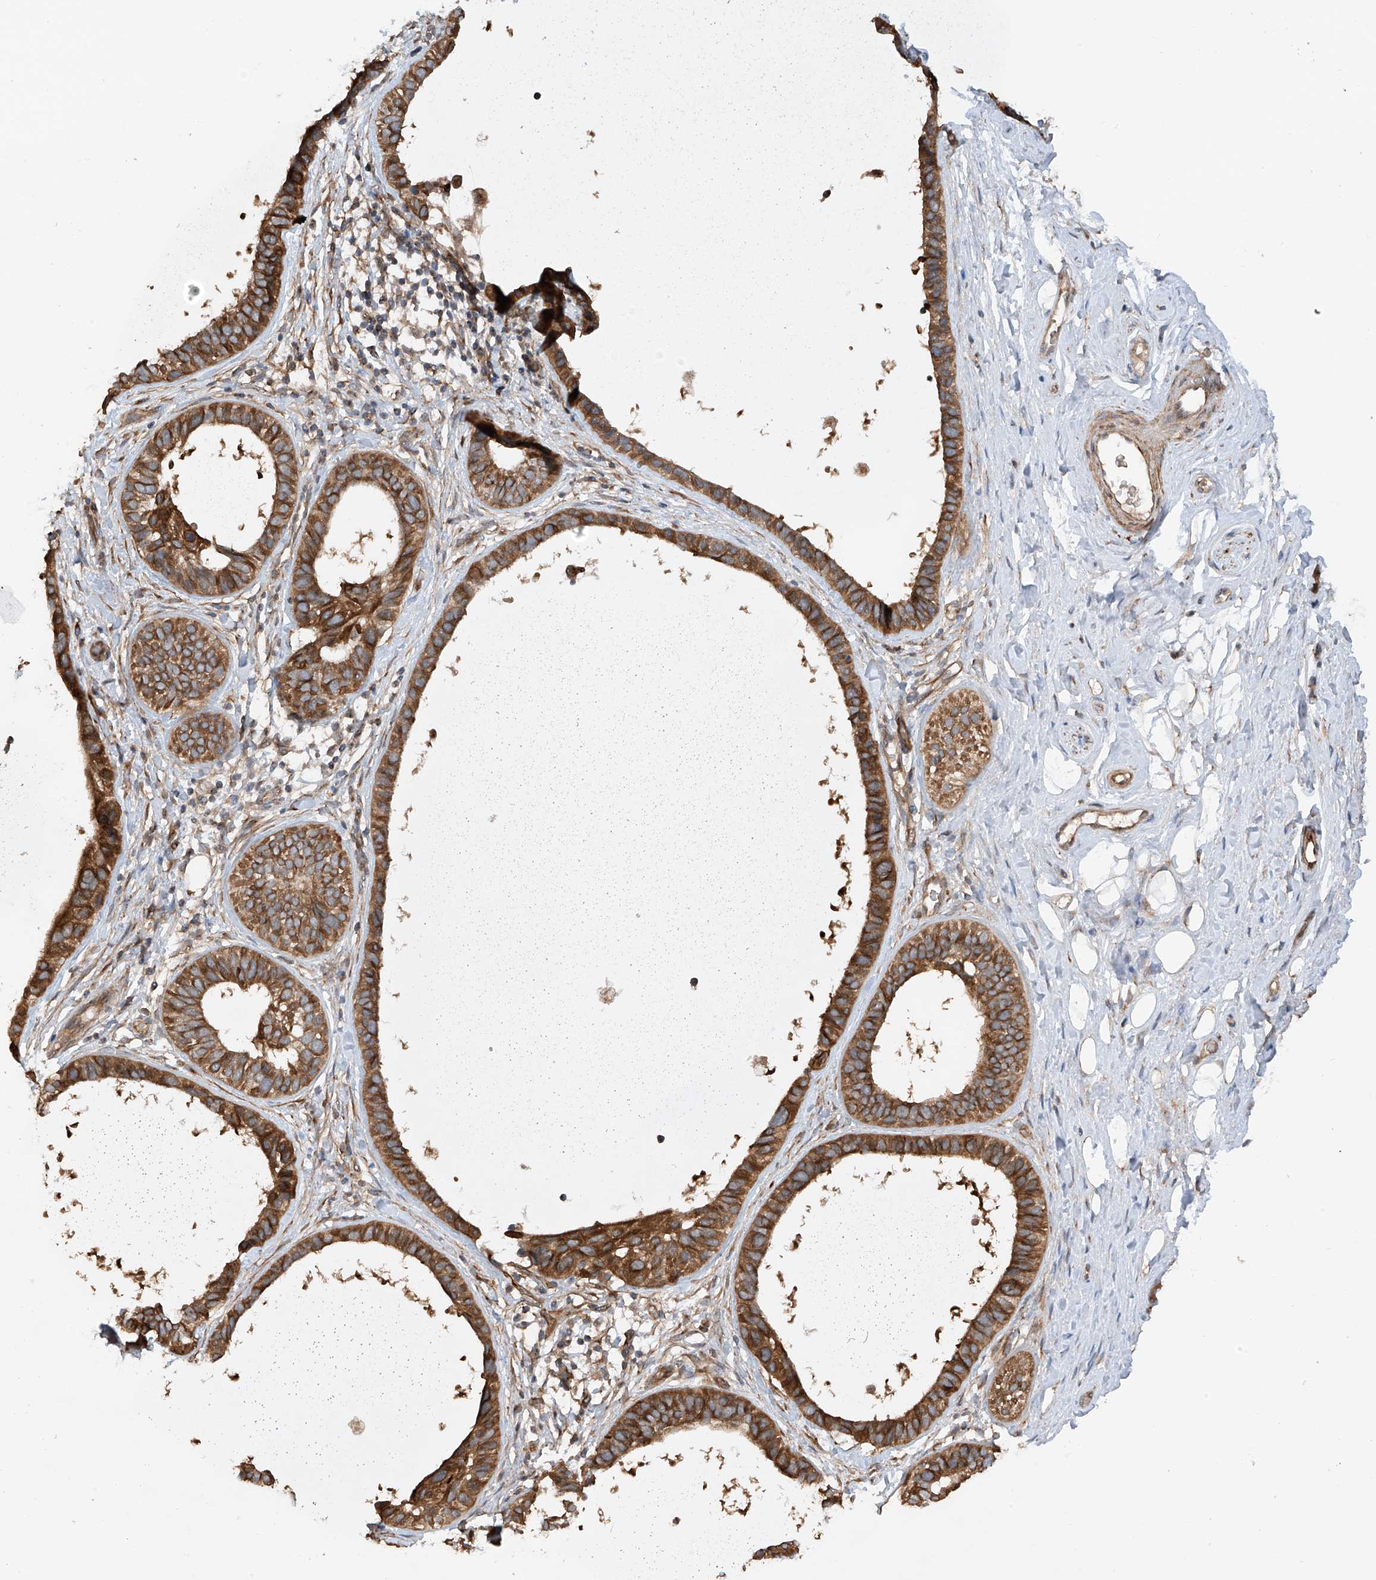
{"staining": {"intensity": "strong", "quantity": ">75%", "location": "cytoplasmic/membranous"}, "tissue": "skin cancer", "cell_type": "Tumor cells", "image_type": "cancer", "snomed": [{"axis": "morphology", "description": "Basal cell carcinoma"}, {"axis": "topography", "description": "Skin"}], "caption": "Strong cytoplasmic/membranous positivity for a protein is present in approximately >75% of tumor cells of skin cancer (basal cell carcinoma) using IHC.", "gene": "RPAIN", "patient": {"sex": "male", "age": 62}}